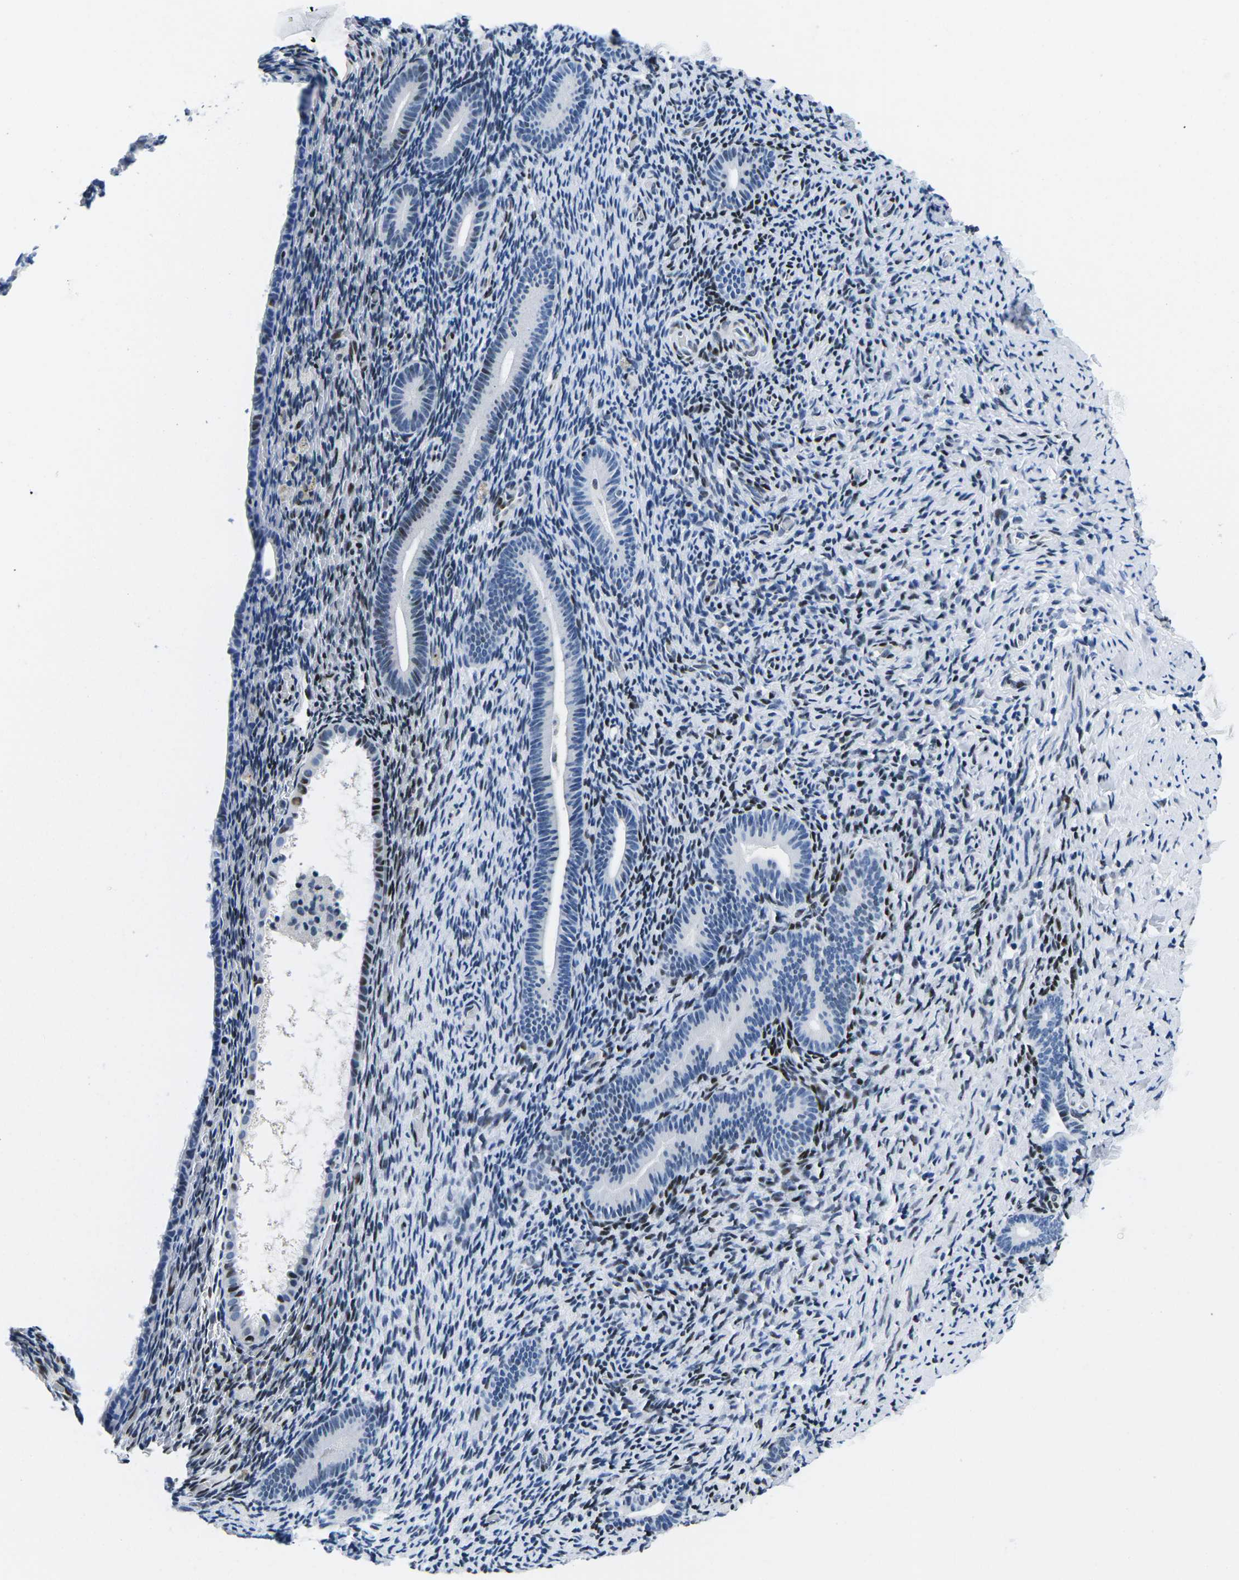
{"staining": {"intensity": "moderate", "quantity": "<25%", "location": "nuclear"}, "tissue": "endometrium", "cell_type": "Cells in endometrial stroma", "image_type": "normal", "snomed": [{"axis": "morphology", "description": "Normal tissue, NOS"}, {"axis": "topography", "description": "Endometrium"}], "caption": "IHC of benign endometrium shows low levels of moderate nuclear expression in about <25% of cells in endometrial stroma. (DAB = brown stain, brightfield microscopy at high magnification).", "gene": "ATF1", "patient": {"sex": "female", "age": 51}}